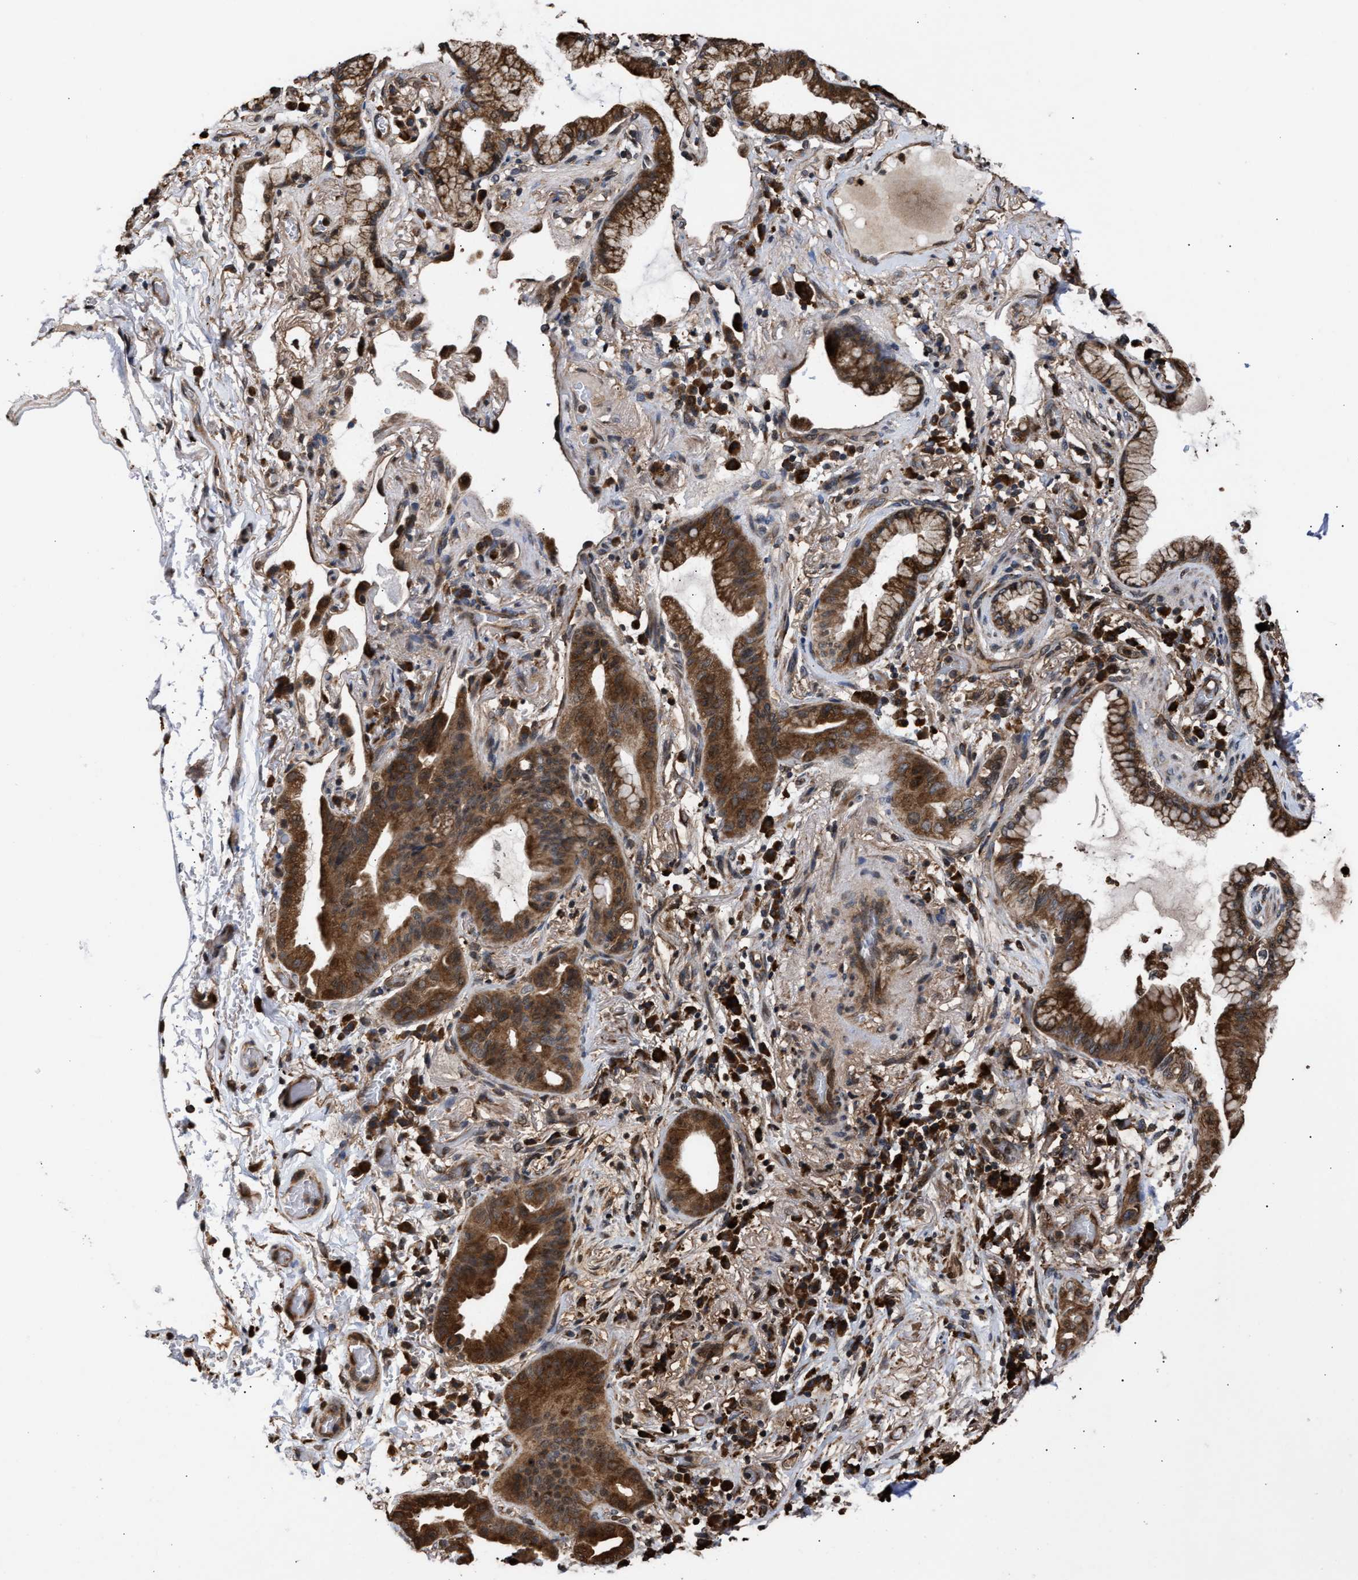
{"staining": {"intensity": "strong", "quantity": ">75%", "location": "cytoplasmic/membranous"}, "tissue": "lung cancer", "cell_type": "Tumor cells", "image_type": "cancer", "snomed": [{"axis": "morphology", "description": "Normal tissue, NOS"}, {"axis": "morphology", "description": "Adenocarcinoma, NOS"}, {"axis": "topography", "description": "Bronchus"}, {"axis": "topography", "description": "Lung"}], "caption": "A brown stain shows strong cytoplasmic/membranous staining of a protein in lung cancer (adenocarcinoma) tumor cells.", "gene": "GOSR1", "patient": {"sex": "female", "age": 70}}